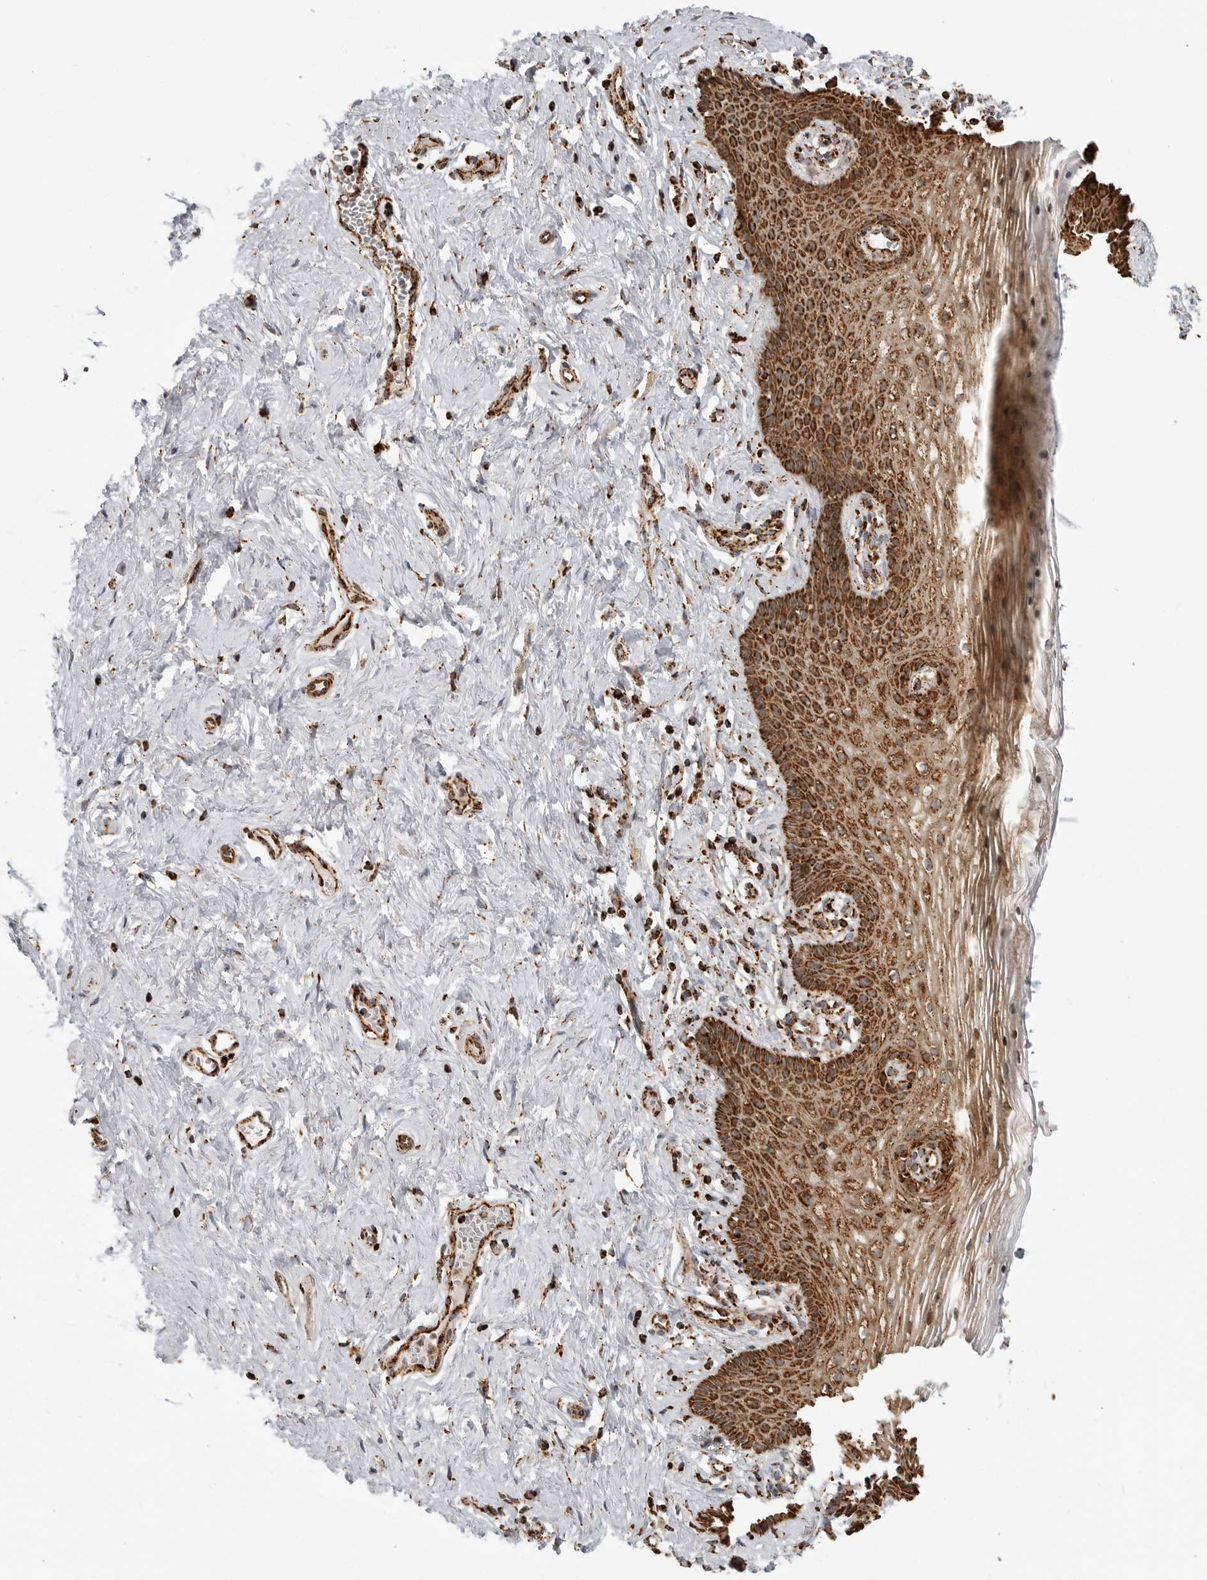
{"staining": {"intensity": "strong", "quantity": ">75%", "location": "cytoplasmic/membranous"}, "tissue": "vagina", "cell_type": "Squamous epithelial cells", "image_type": "normal", "snomed": [{"axis": "morphology", "description": "Normal tissue, NOS"}, {"axis": "topography", "description": "Vagina"}], "caption": "Approximately >75% of squamous epithelial cells in benign human vagina exhibit strong cytoplasmic/membranous protein positivity as visualized by brown immunohistochemical staining.", "gene": "BMP2K", "patient": {"sex": "female", "age": 32}}